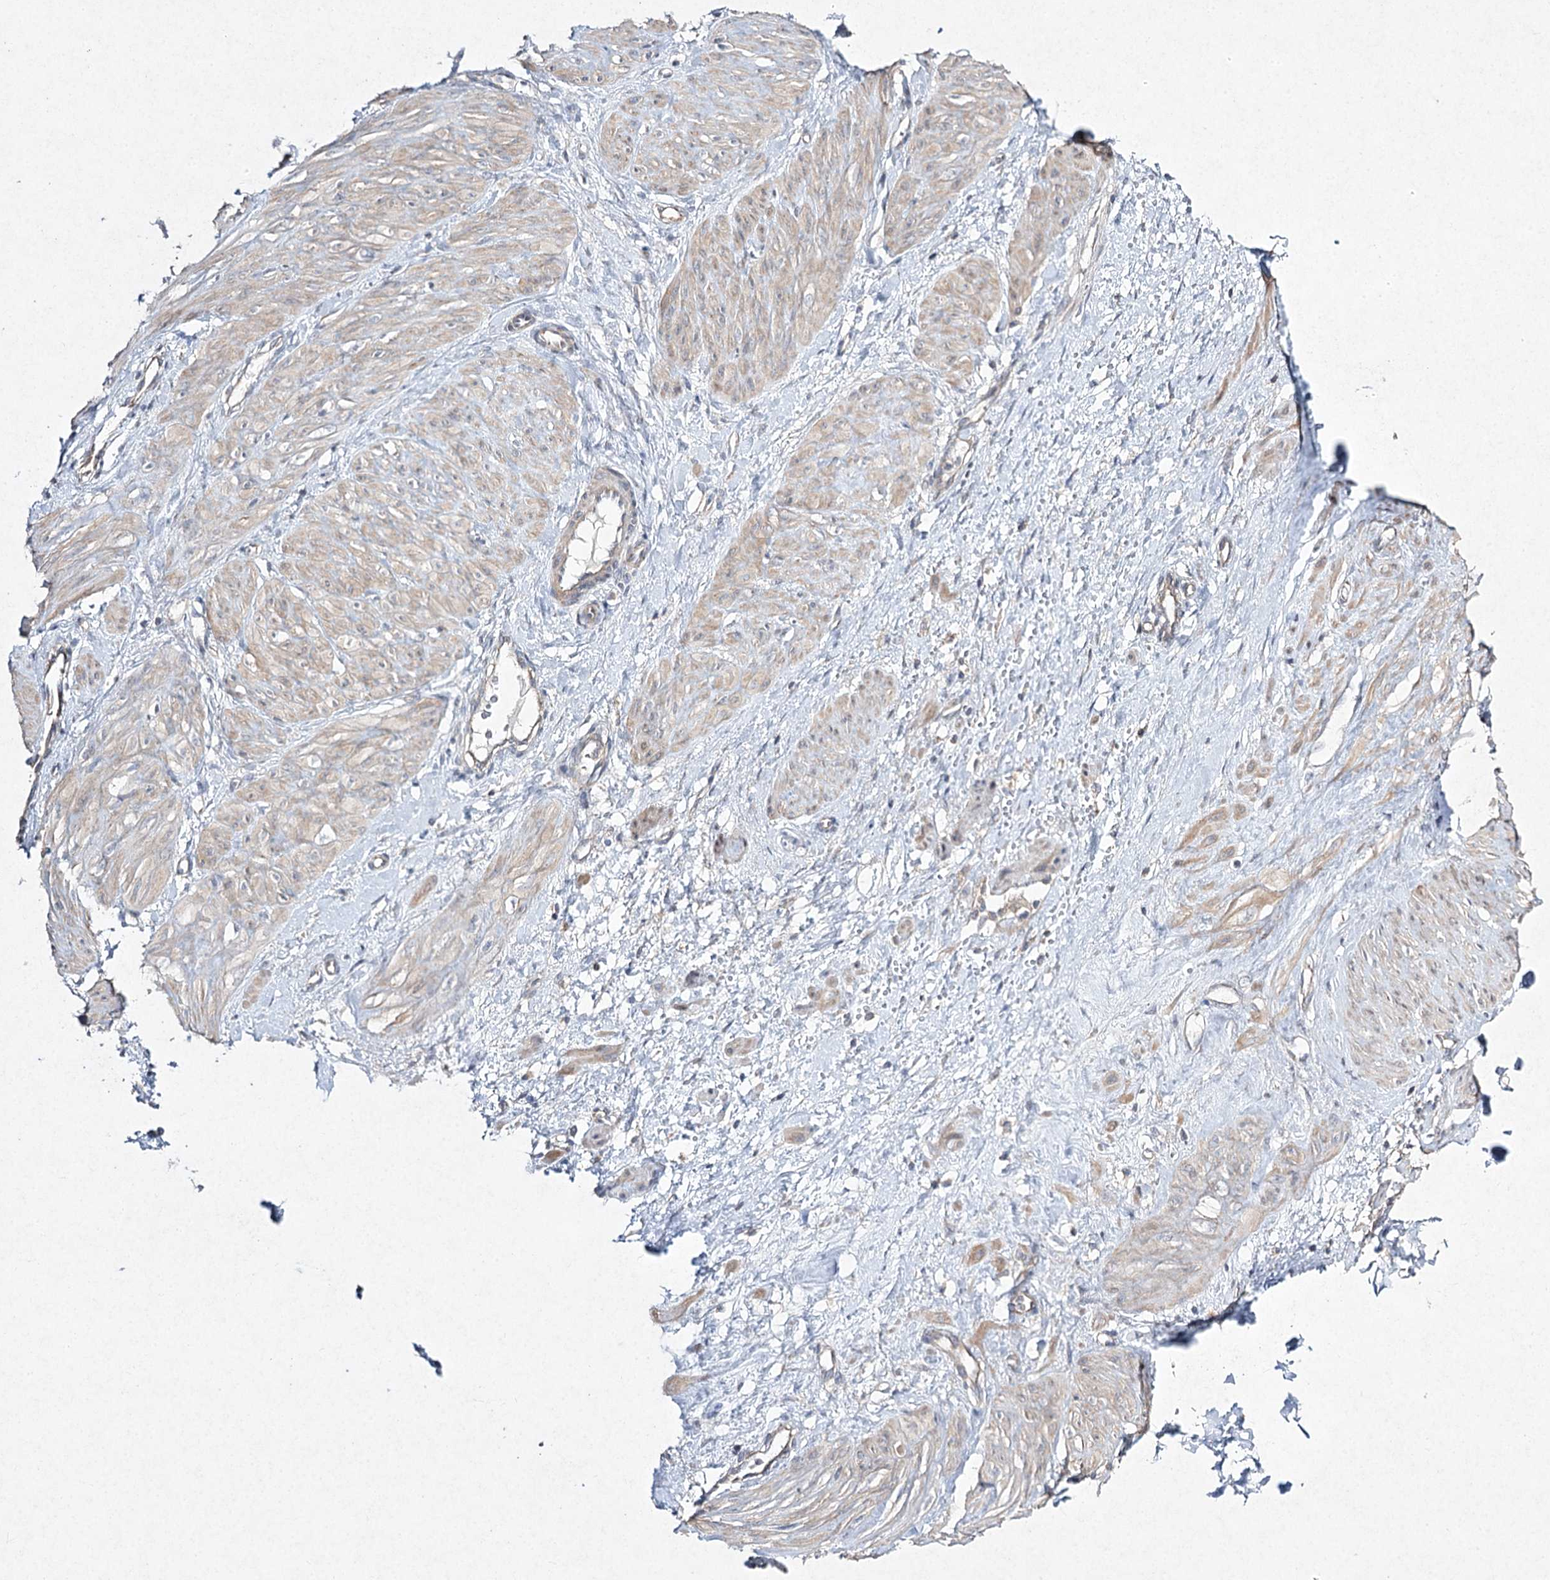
{"staining": {"intensity": "moderate", "quantity": ">75%", "location": "cytoplasmic/membranous"}, "tissue": "smooth muscle", "cell_type": "Smooth muscle cells", "image_type": "normal", "snomed": [{"axis": "morphology", "description": "Normal tissue, NOS"}, {"axis": "topography", "description": "Endometrium"}], "caption": "Immunohistochemistry of normal human smooth muscle reveals medium levels of moderate cytoplasmic/membranous positivity in about >75% of smooth muscle cells.", "gene": "FANCL", "patient": {"sex": "female", "age": 33}}